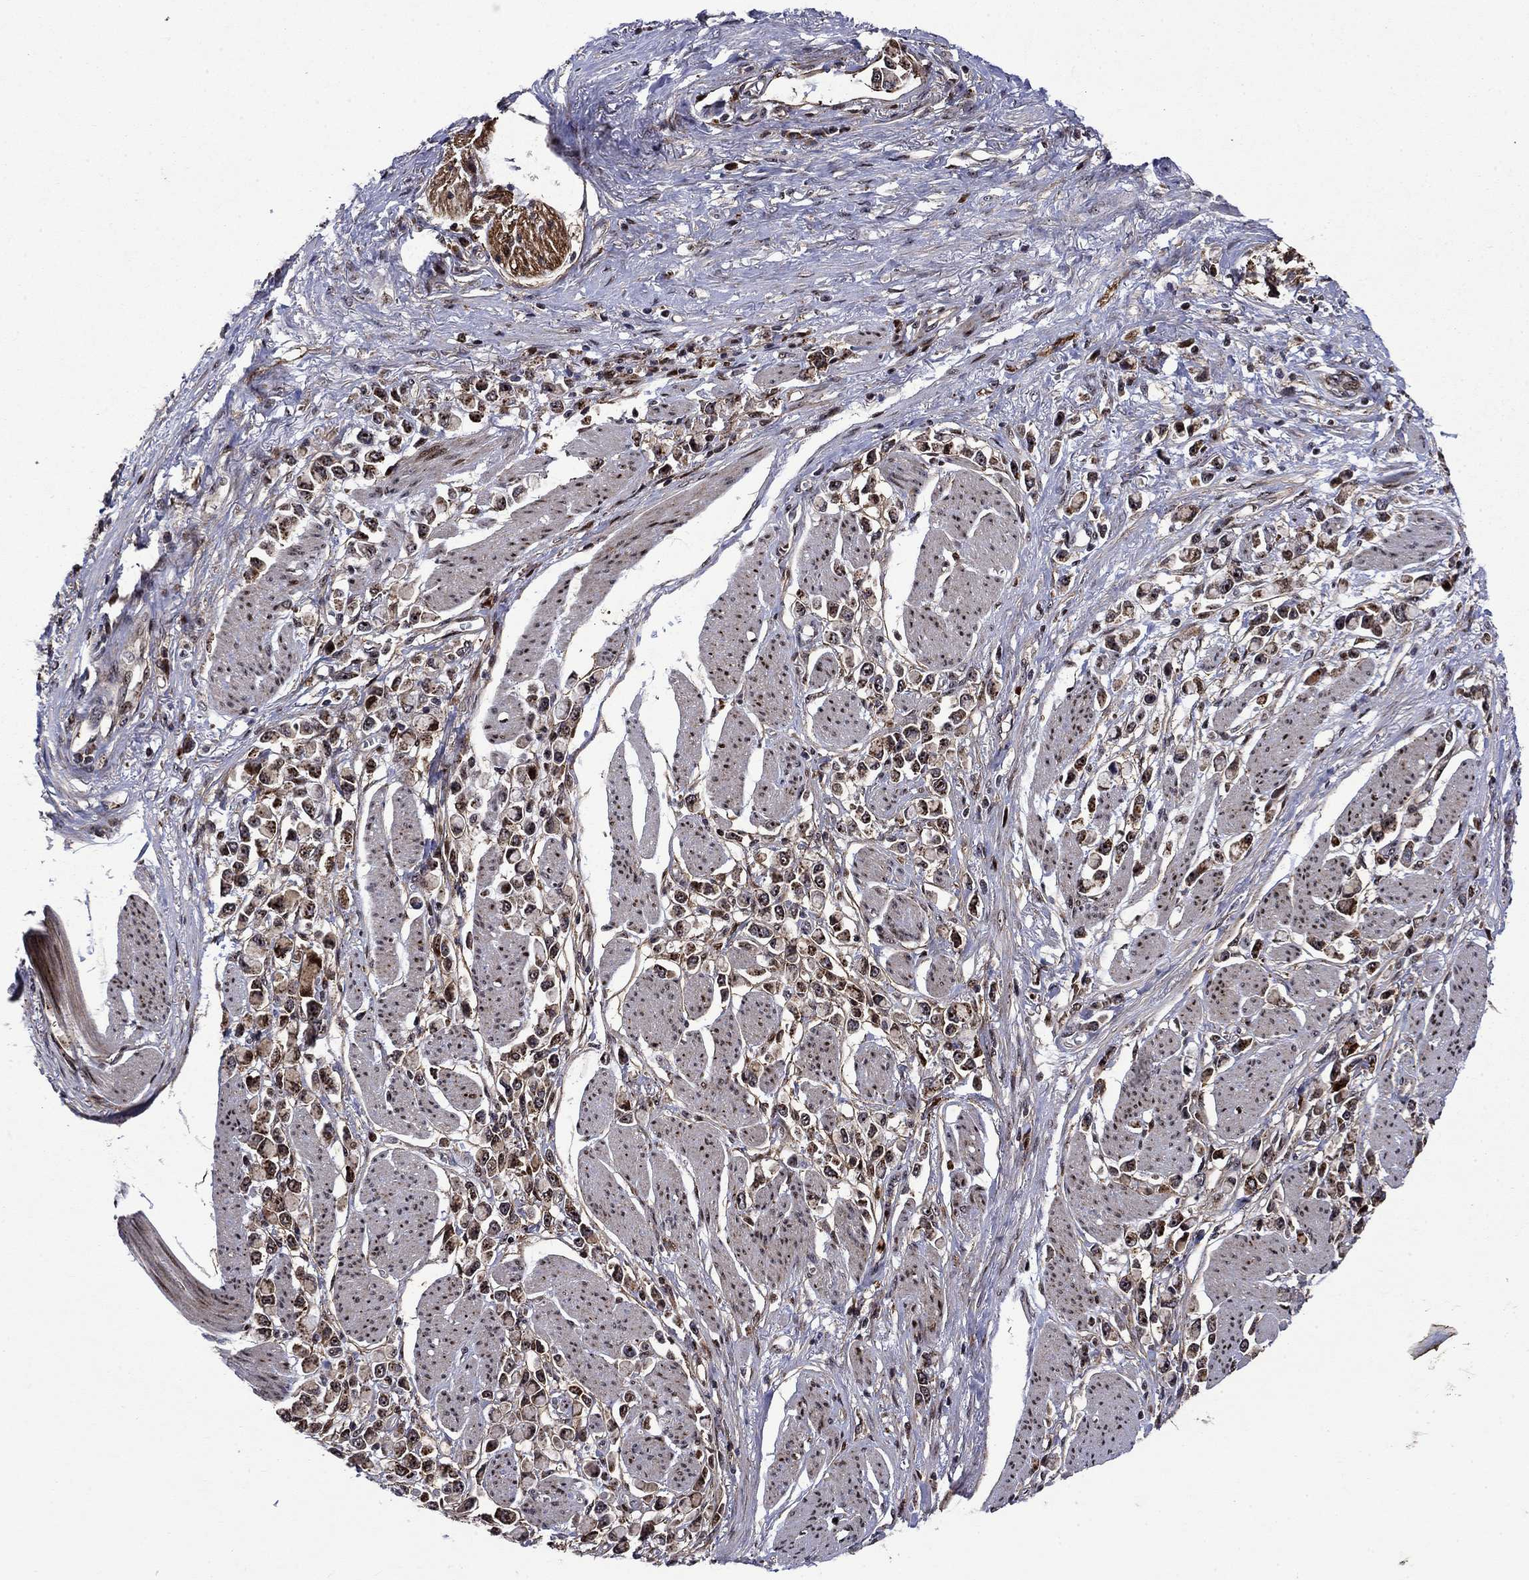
{"staining": {"intensity": "moderate", "quantity": ">75%", "location": "cytoplasmic/membranous,nuclear"}, "tissue": "stomach cancer", "cell_type": "Tumor cells", "image_type": "cancer", "snomed": [{"axis": "morphology", "description": "Adenocarcinoma, NOS"}, {"axis": "topography", "description": "Stomach"}], "caption": "Stomach adenocarcinoma stained for a protein (brown) exhibits moderate cytoplasmic/membranous and nuclear positive positivity in about >75% of tumor cells.", "gene": "AGTPBP1", "patient": {"sex": "female", "age": 81}}